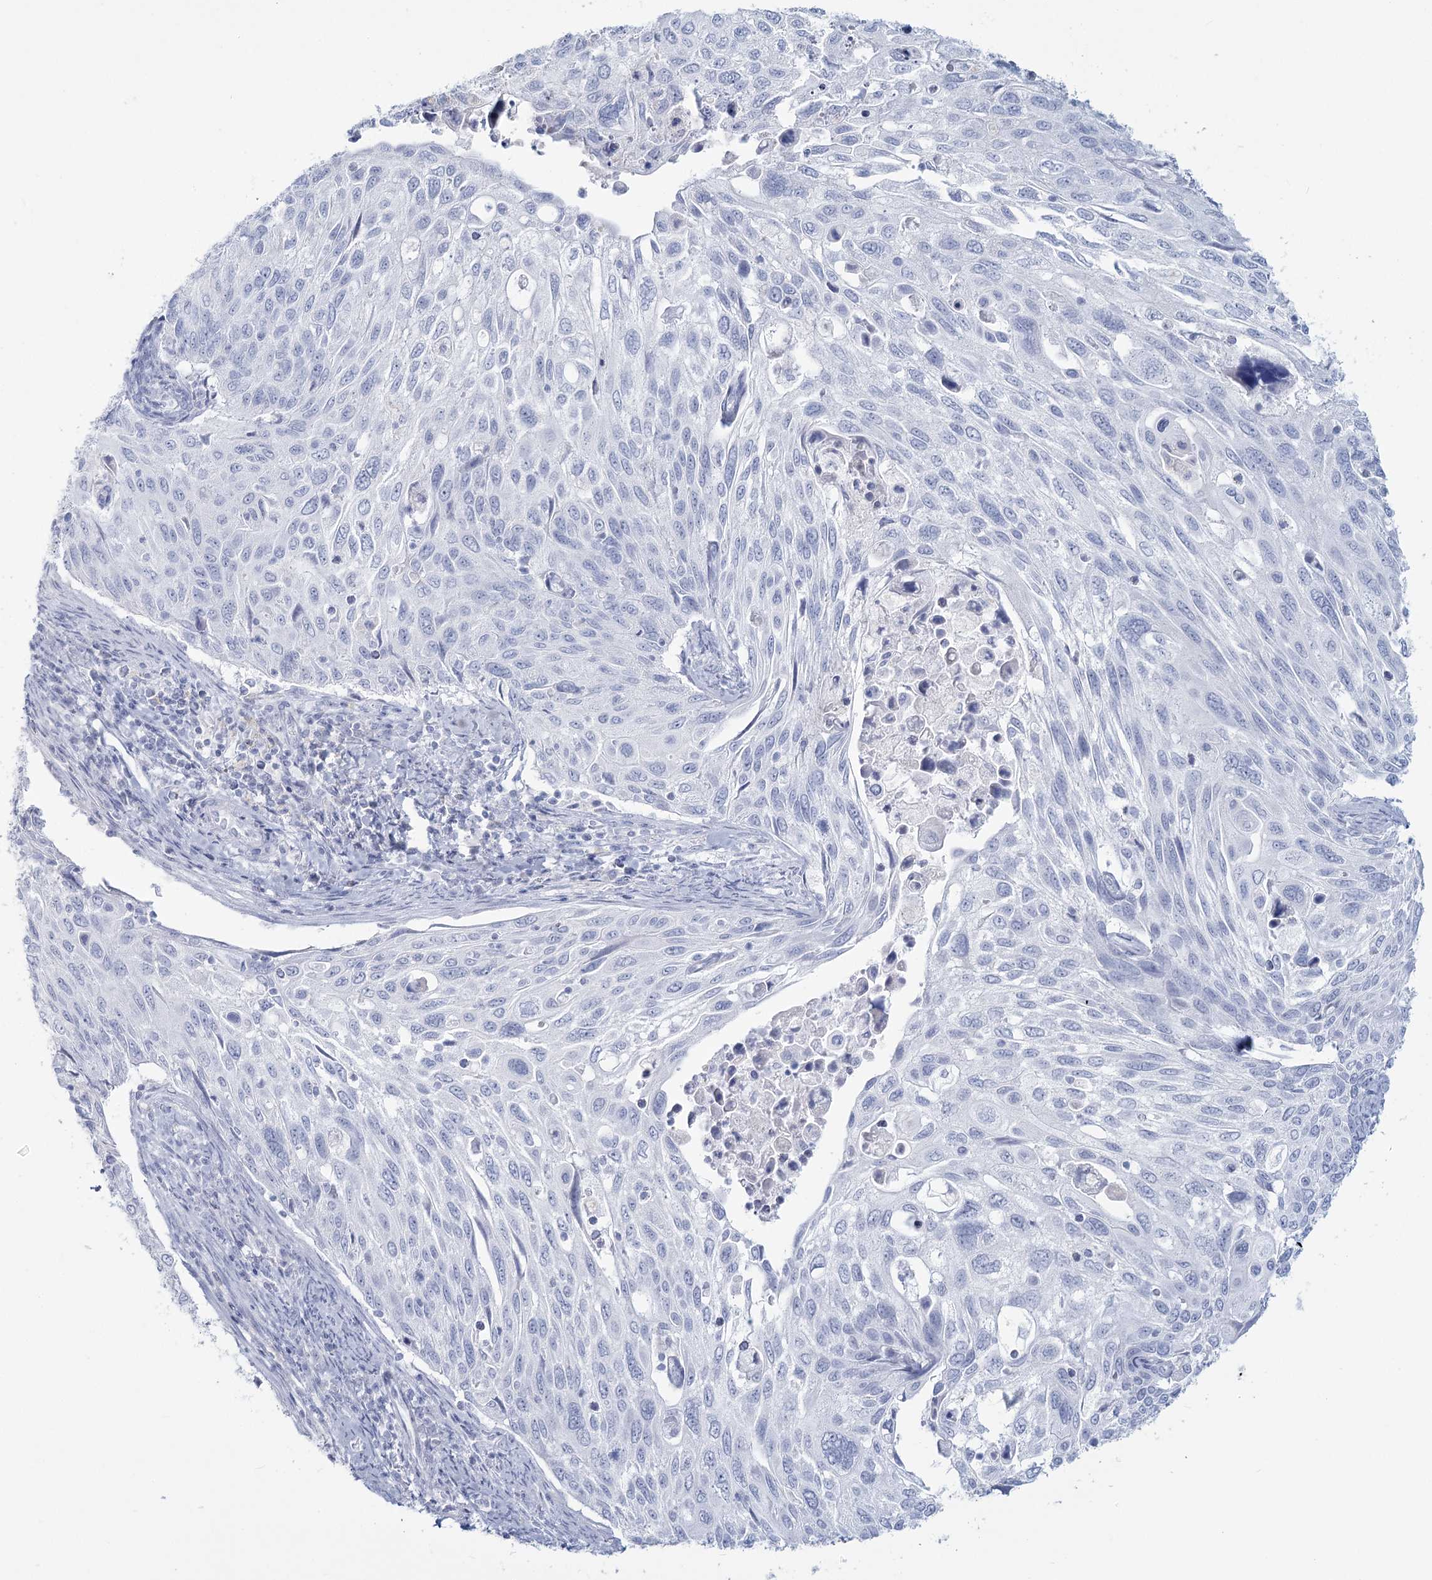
{"staining": {"intensity": "negative", "quantity": "none", "location": "none"}, "tissue": "cervical cancer", "cell_type": "Tumor cells", "image_type": "cancer", "snomed": [{"axis": "morphology", "description": "Squamous cell carcinoma, NOS"}, {"axis": "topography", "description": "Cervix"}], "caption": "Tumor cells are negative for brown protein staining in cervical cancer. (Immunohistochemistry, brightfield microscopy, high magnification).", "gene": "SLC6A19", "patient": {"sex": "female", "age": 70}}